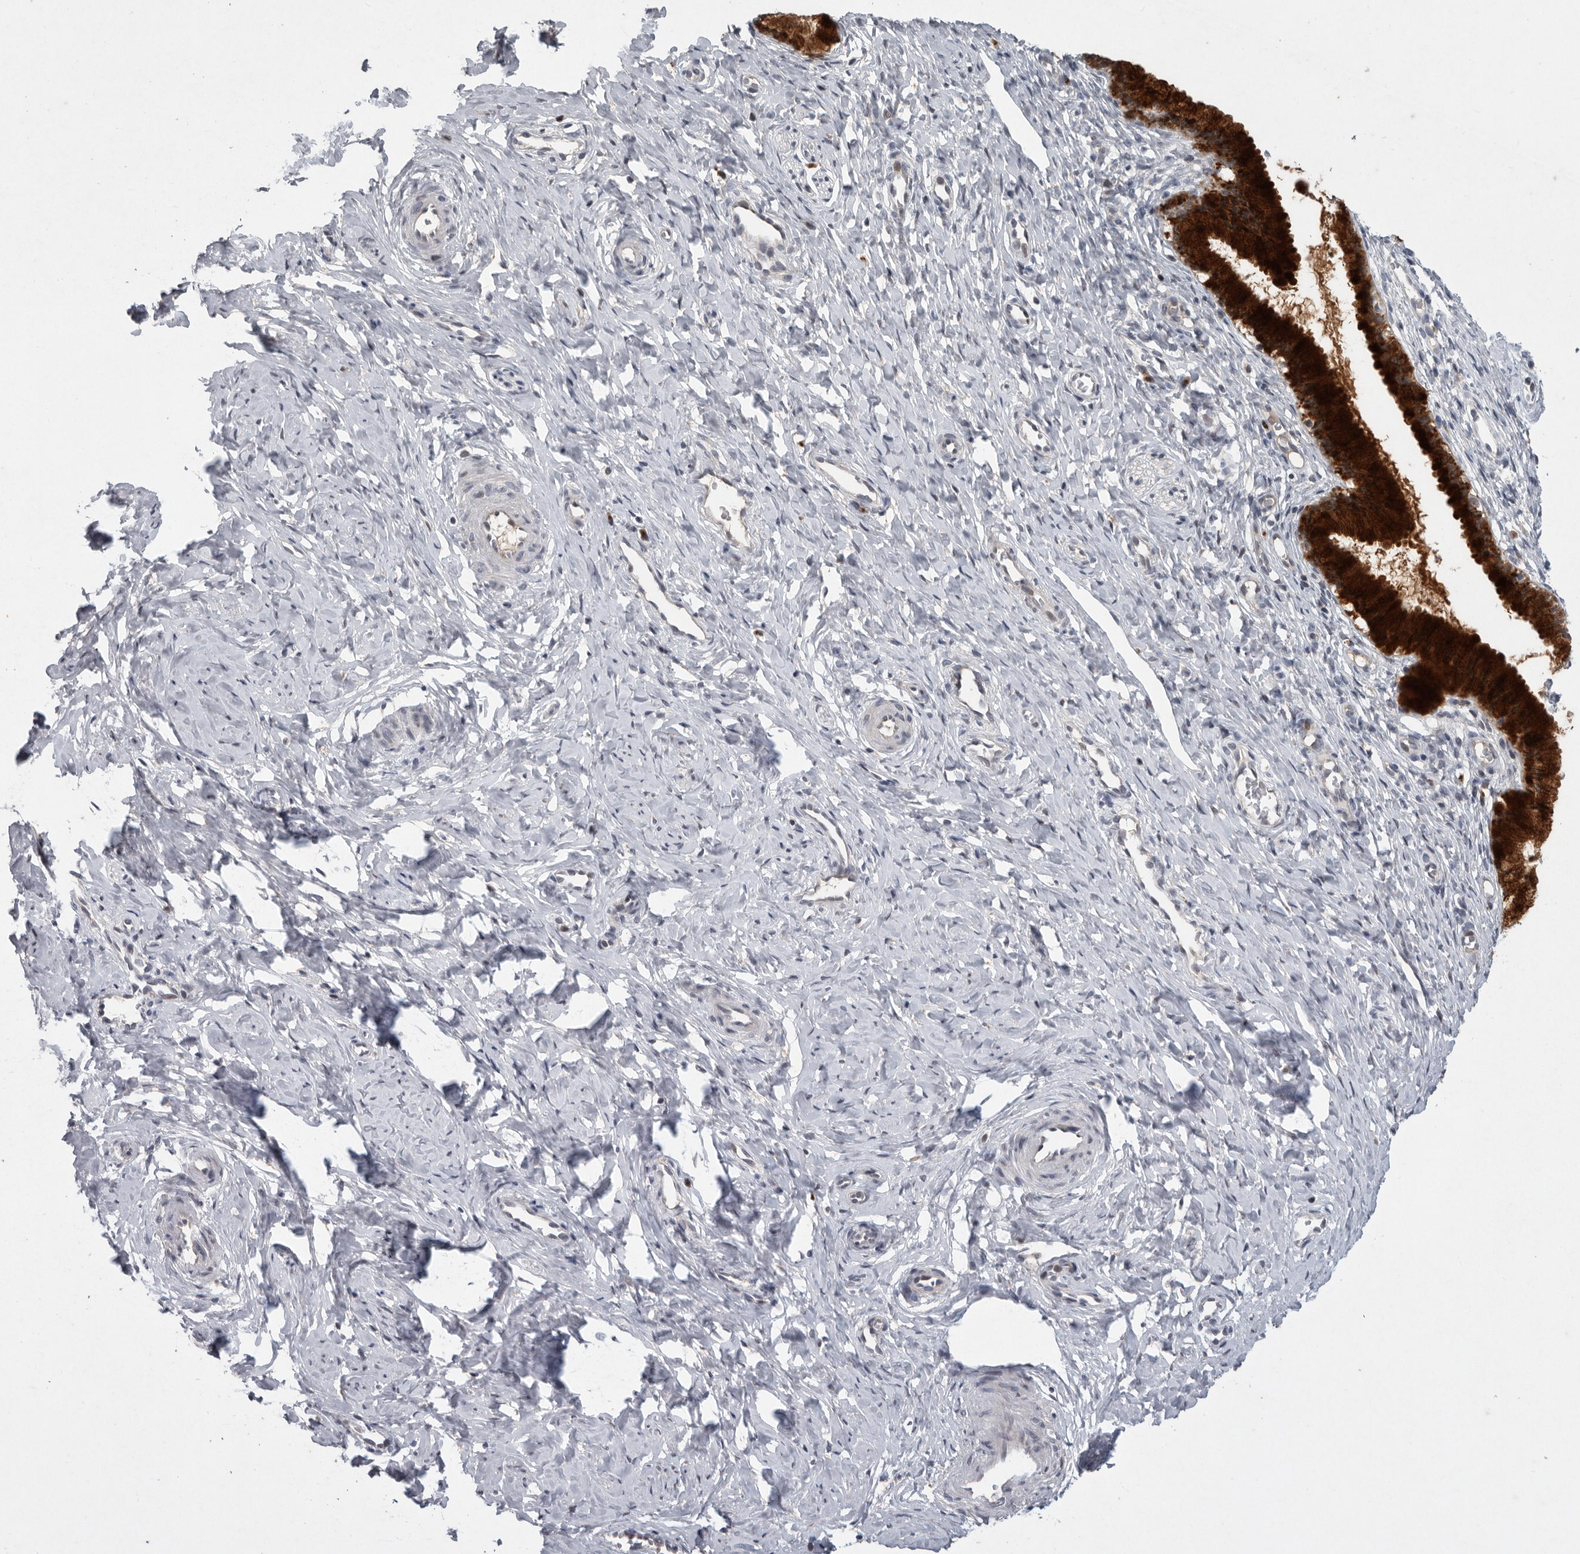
{"staining": {"intensity": "strong", "quantity": ">75%", "location": "cytoplasmic/membranous"}, "tissue": "cervix", "cell_type": "Glandular cells", "image_type": "normal", "snomed": [{"axis": "morphology", "description": "Normal tissue, NOS"}, {"axis": "topography", "description": "Cervix"}], "caption": "IHC micrograph of benign cervix stained for a protein (brown), which demonstrates high levels of strong cytoplasmic/membranous positivity in about >75% of glandular cells.", "gene": "MAN2A1", "patient": {"sex": "female", "age": 27}}